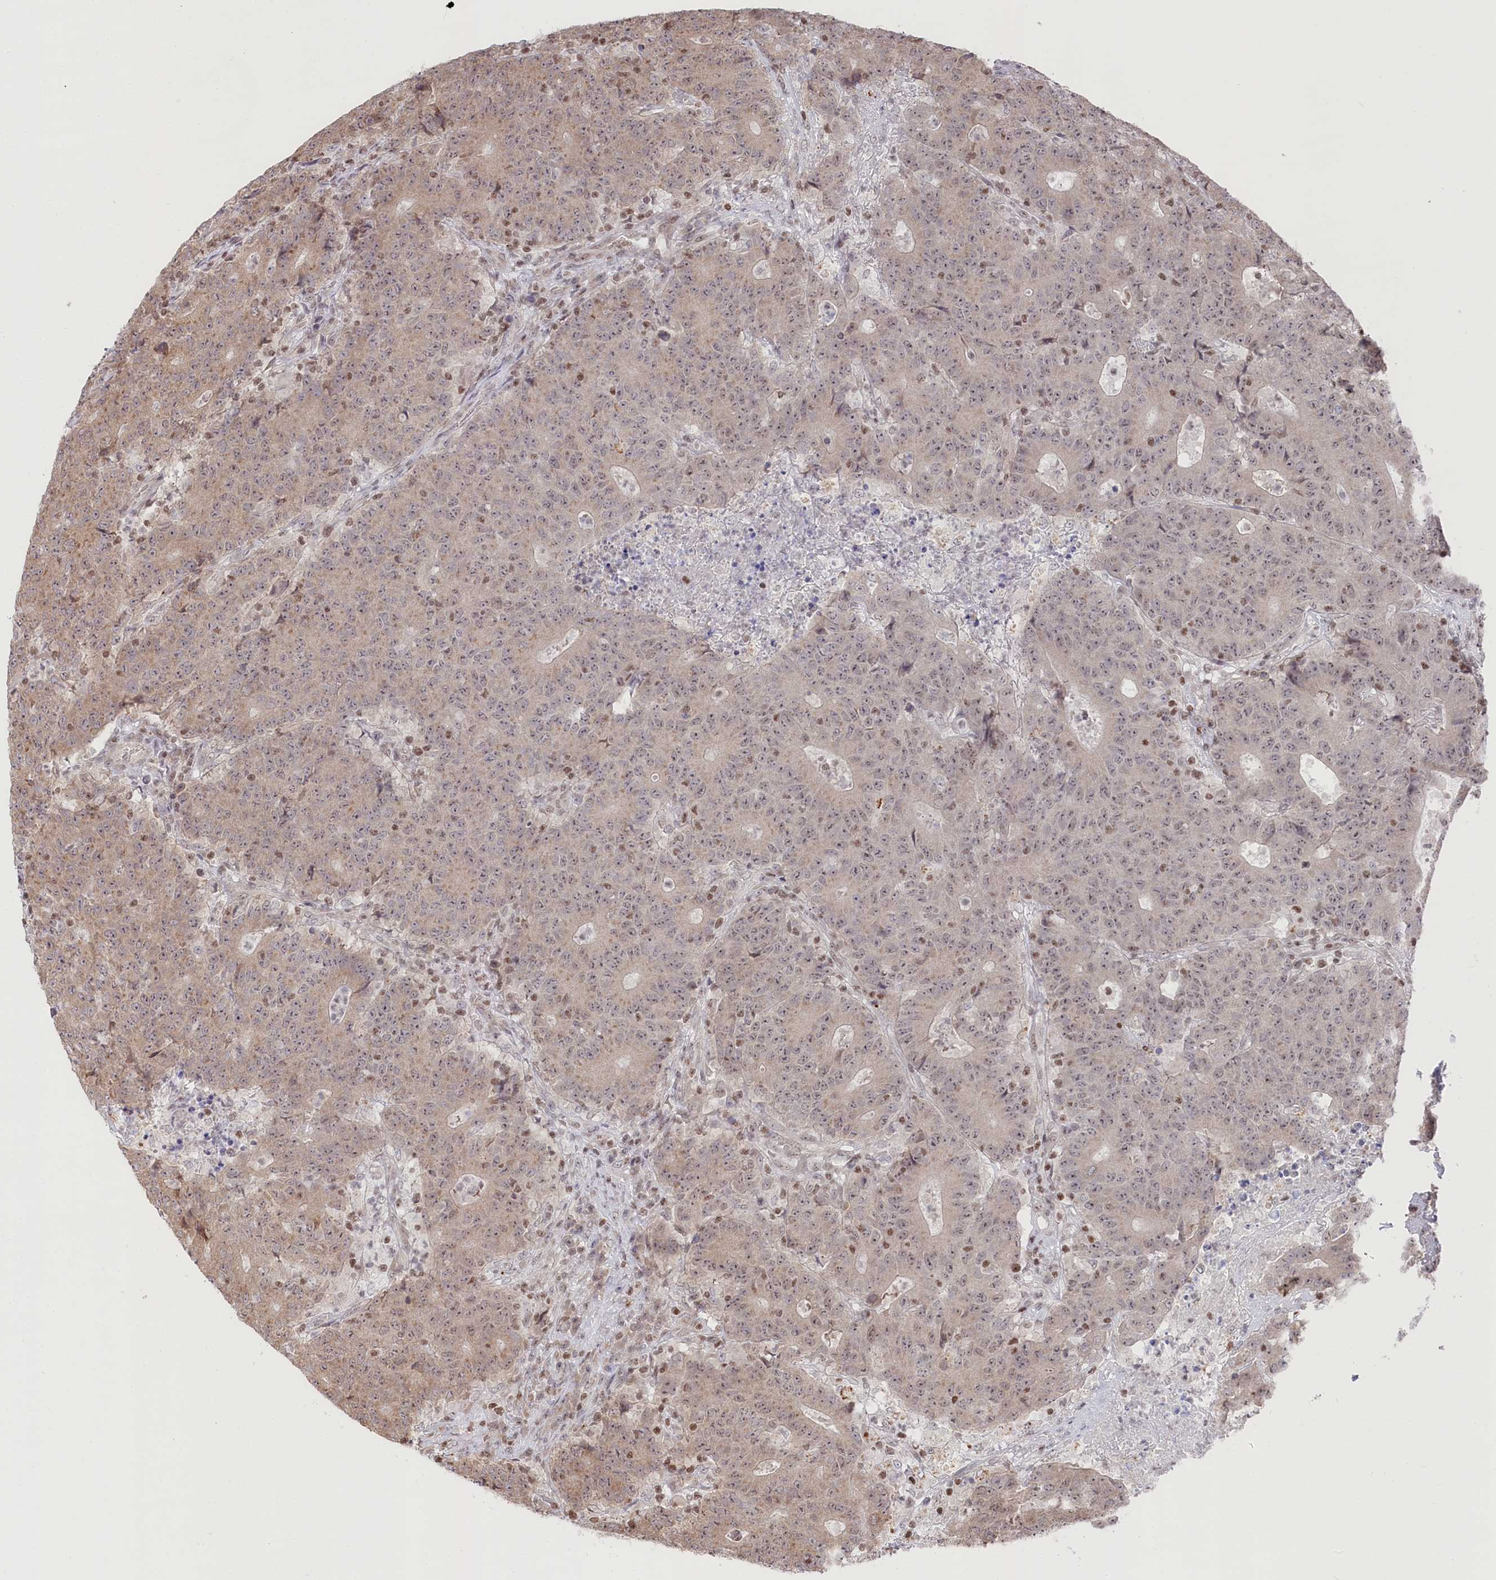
{"staining": {"intensity": "weak", "quantity": "25%-75%", "location": "nuclear"}, "tissue": "colorectal cancer", "cell_type": "Tumor cells", "image_type": "cancer", "snomed": [{"axis": "morphology", "description": "Adenocarcinoma, NOS"}, {"axis": "topography", "description": "Colon"}], "caption": "Human colorectal adenocarcinoma stained with a protein marker reveals weak staining in tumor cells.", "gene": "CGGBP1", "patient": {"sex": "female", "age": 75}}